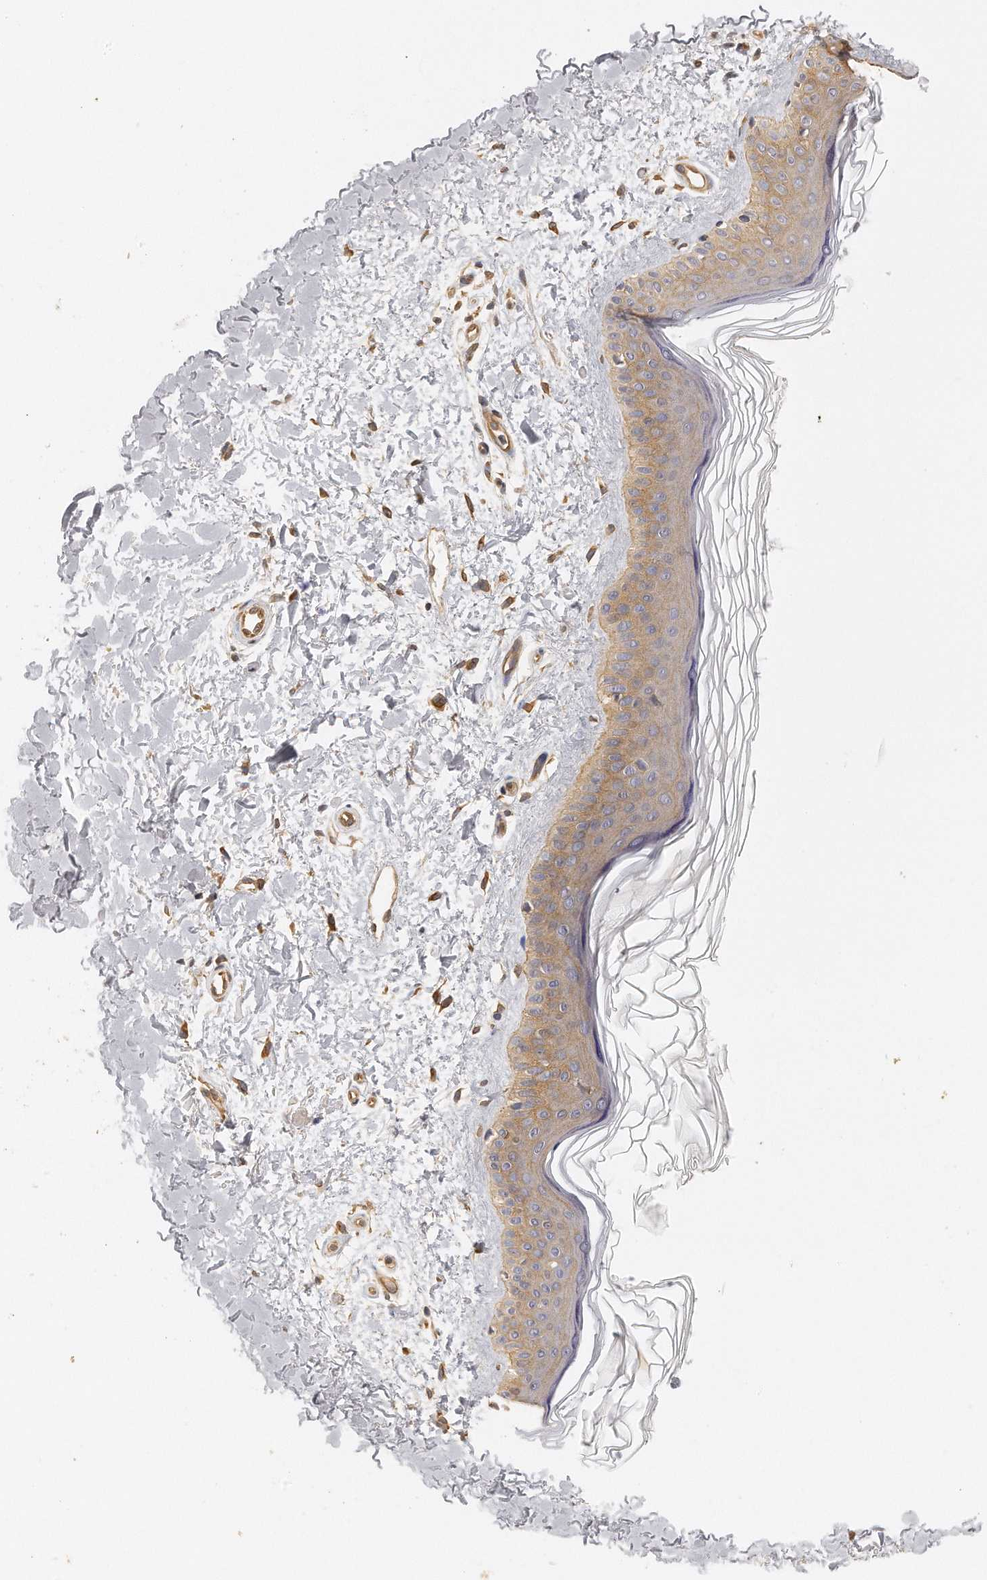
{"staining": {"intensity": "moderate", "quantity": ">75%", "location": "cytoplasmic/membranous"}, "tissue": "skin", "cell_type": "Fibroblasts", "image_type": "normal", "snomed": [{"axis": "morphology", "description": "Normal tissue, NOS"}, {"axis": "topography", "description": "Skin"}], "caption": "Normal skin reveals moderate cytoplasmic/membranous staining in approximately >75% of fibroblasts, visualized by immunohistochemistry. (Stains: DAB (3,3'-diaminobenzidine) in brown, nuclei in blue, Microscopy: brightfield microscopy at high magnification).", "gene": "CHST7", "patient": {"sex": "female", "age": 19}}